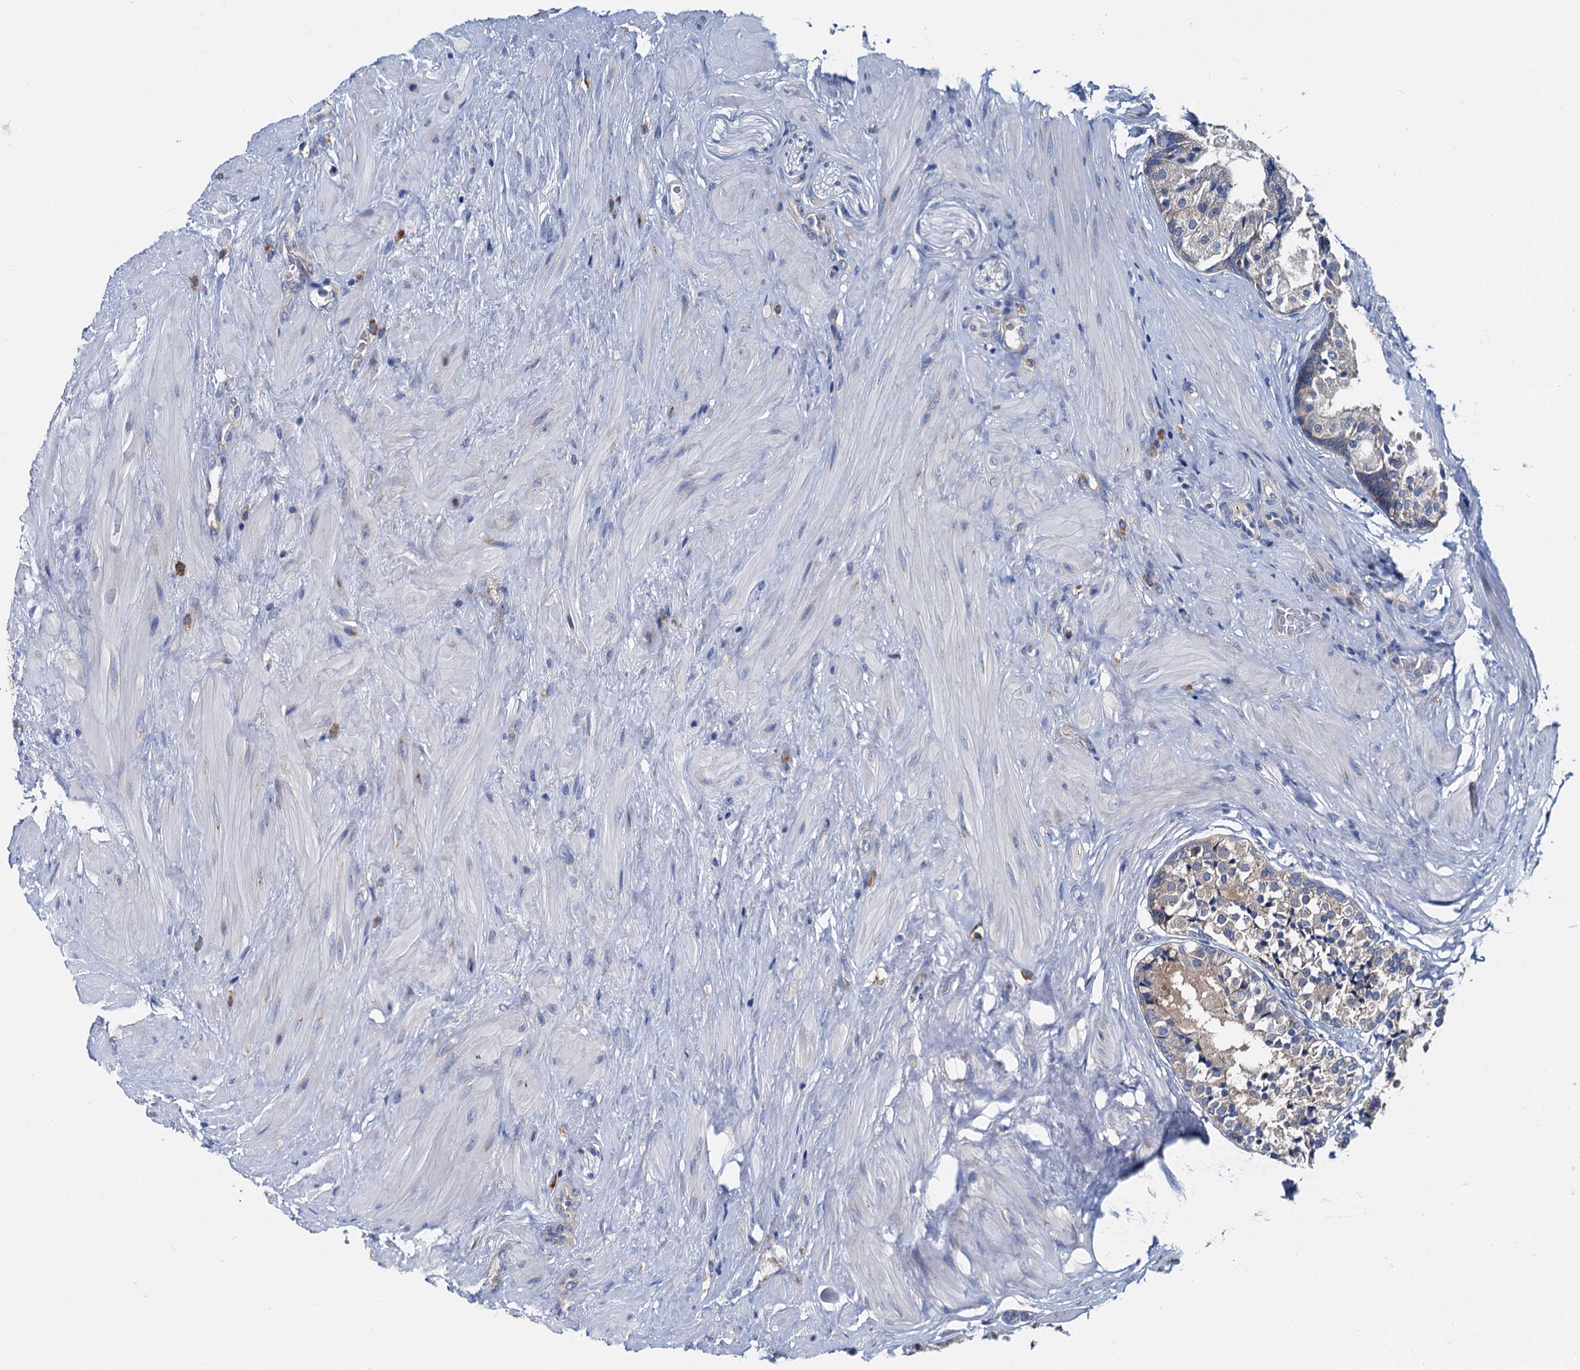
{"staining": {"intensity": "weak", "quantity": "25%-75%", "location": "cytoplasmic/membranous"}, "tissue": "prostate cancer", "cell_type": "Tumor cells", "image_type": "cancer", "snomed": [{"axis": "morphology", "description": "Adenocarcinoma, High grade"}, {"axis": "topography", "description": "Prostate"}], "caption": "Prostate cancer tissue demonstrates weak cytoplasmic/membranous expression in approximately 25%-75% of tumor cells (Brightfield microscopy of DAB IHC at high magnification).", "gene": "QARS1", "patient": {"sex": "male", "age": 58}}